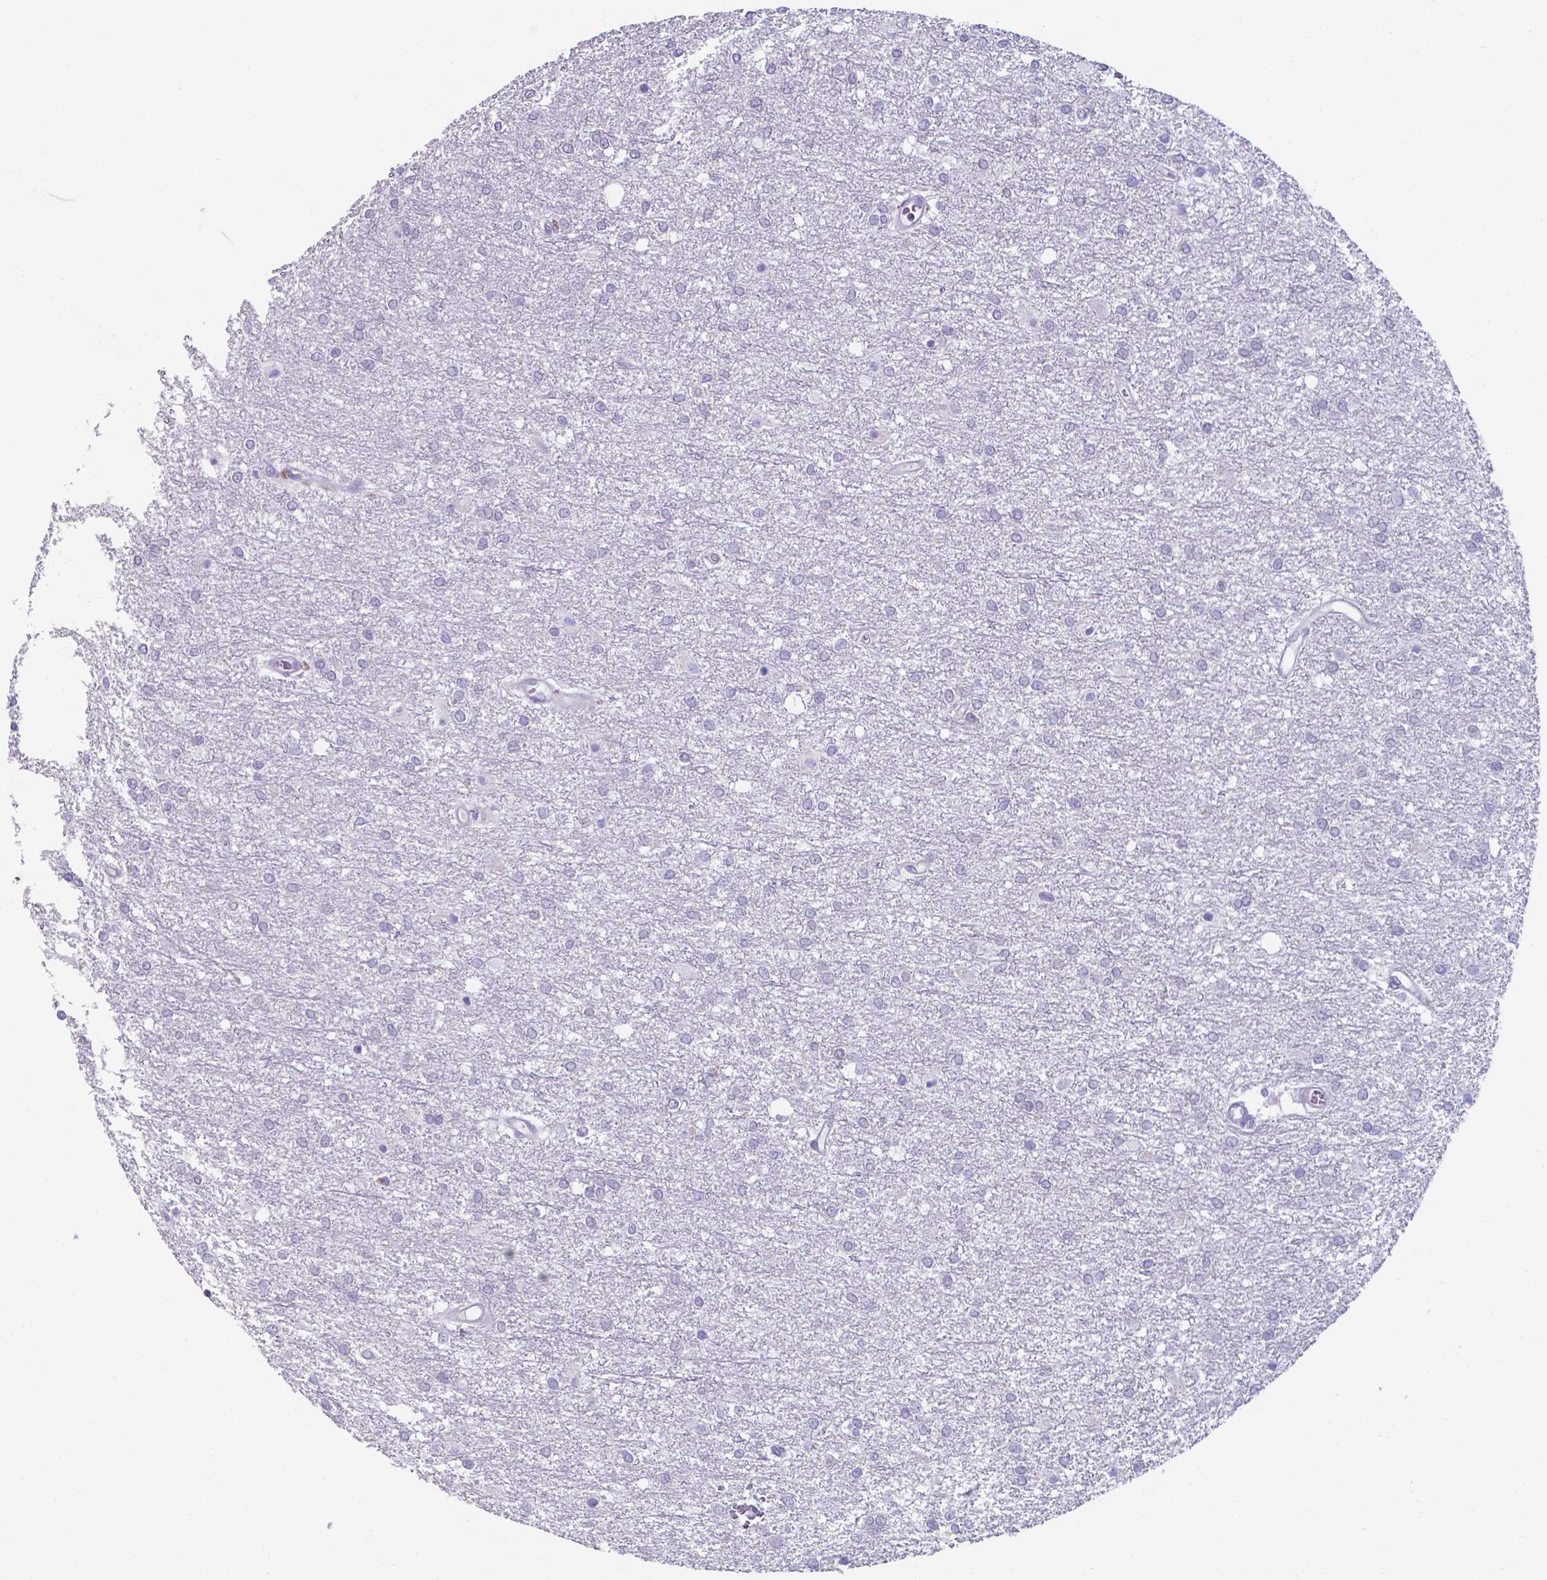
{"staining": {"intensity": "negative", "quantity": "none", "location": "none"}, "tissue": "glioma", "cell_type": "Tumor cells", "image_type": "cancer", "snomed": [{"axis": "morphology", "description": "Glioma, malignant, High grade"}, {"axis": "topography", "description": "Brain"}], "caption": "IHC micrograph of human malignant glioma (high-grade) stained for a protein (brown), which shows no expression in tumor cells.", "gene": "UBE2J1", "patient": {"sex": "female", "age": 61}}